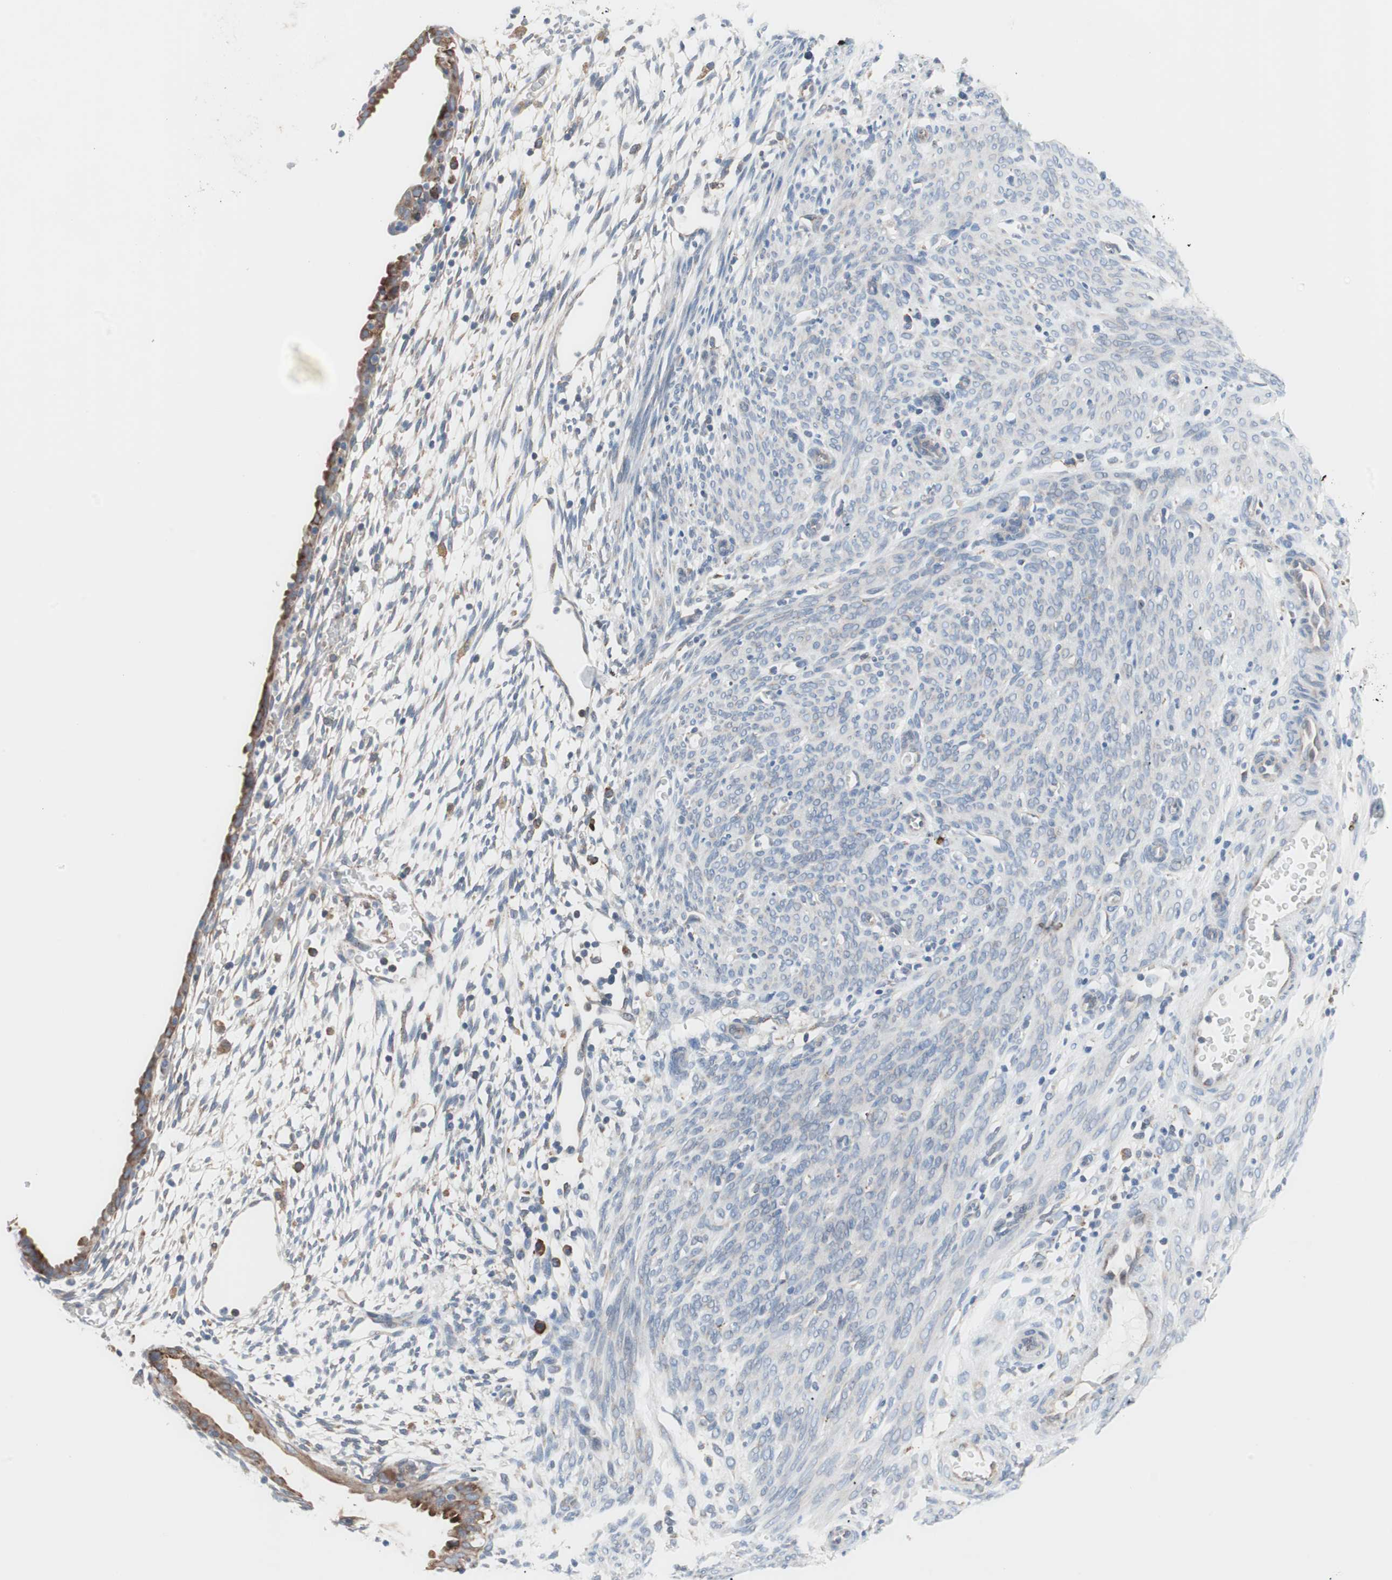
{"staining": {"intensity": "negative", "quantity": "none", "location": "none"}, "tissue": "endometrium", "cell_type": "Cells in endometrial stroma", "image_type": "normal", "snomed": [{"axis": "morphology", "description": "Normal tissue, NOS"}, {"axis": "morphology", "description": "Atrophy, NOS"}, {"axis": "topography", "description": "Uterus"}, {"axis": "topography", "description": "Endometrium"}], "caption": "IHC of normal endometrium displays no positivity in cells in endometrial stroma.", "gene": "SLC27A4", "patient": {"sex": "female", "age": 68}}